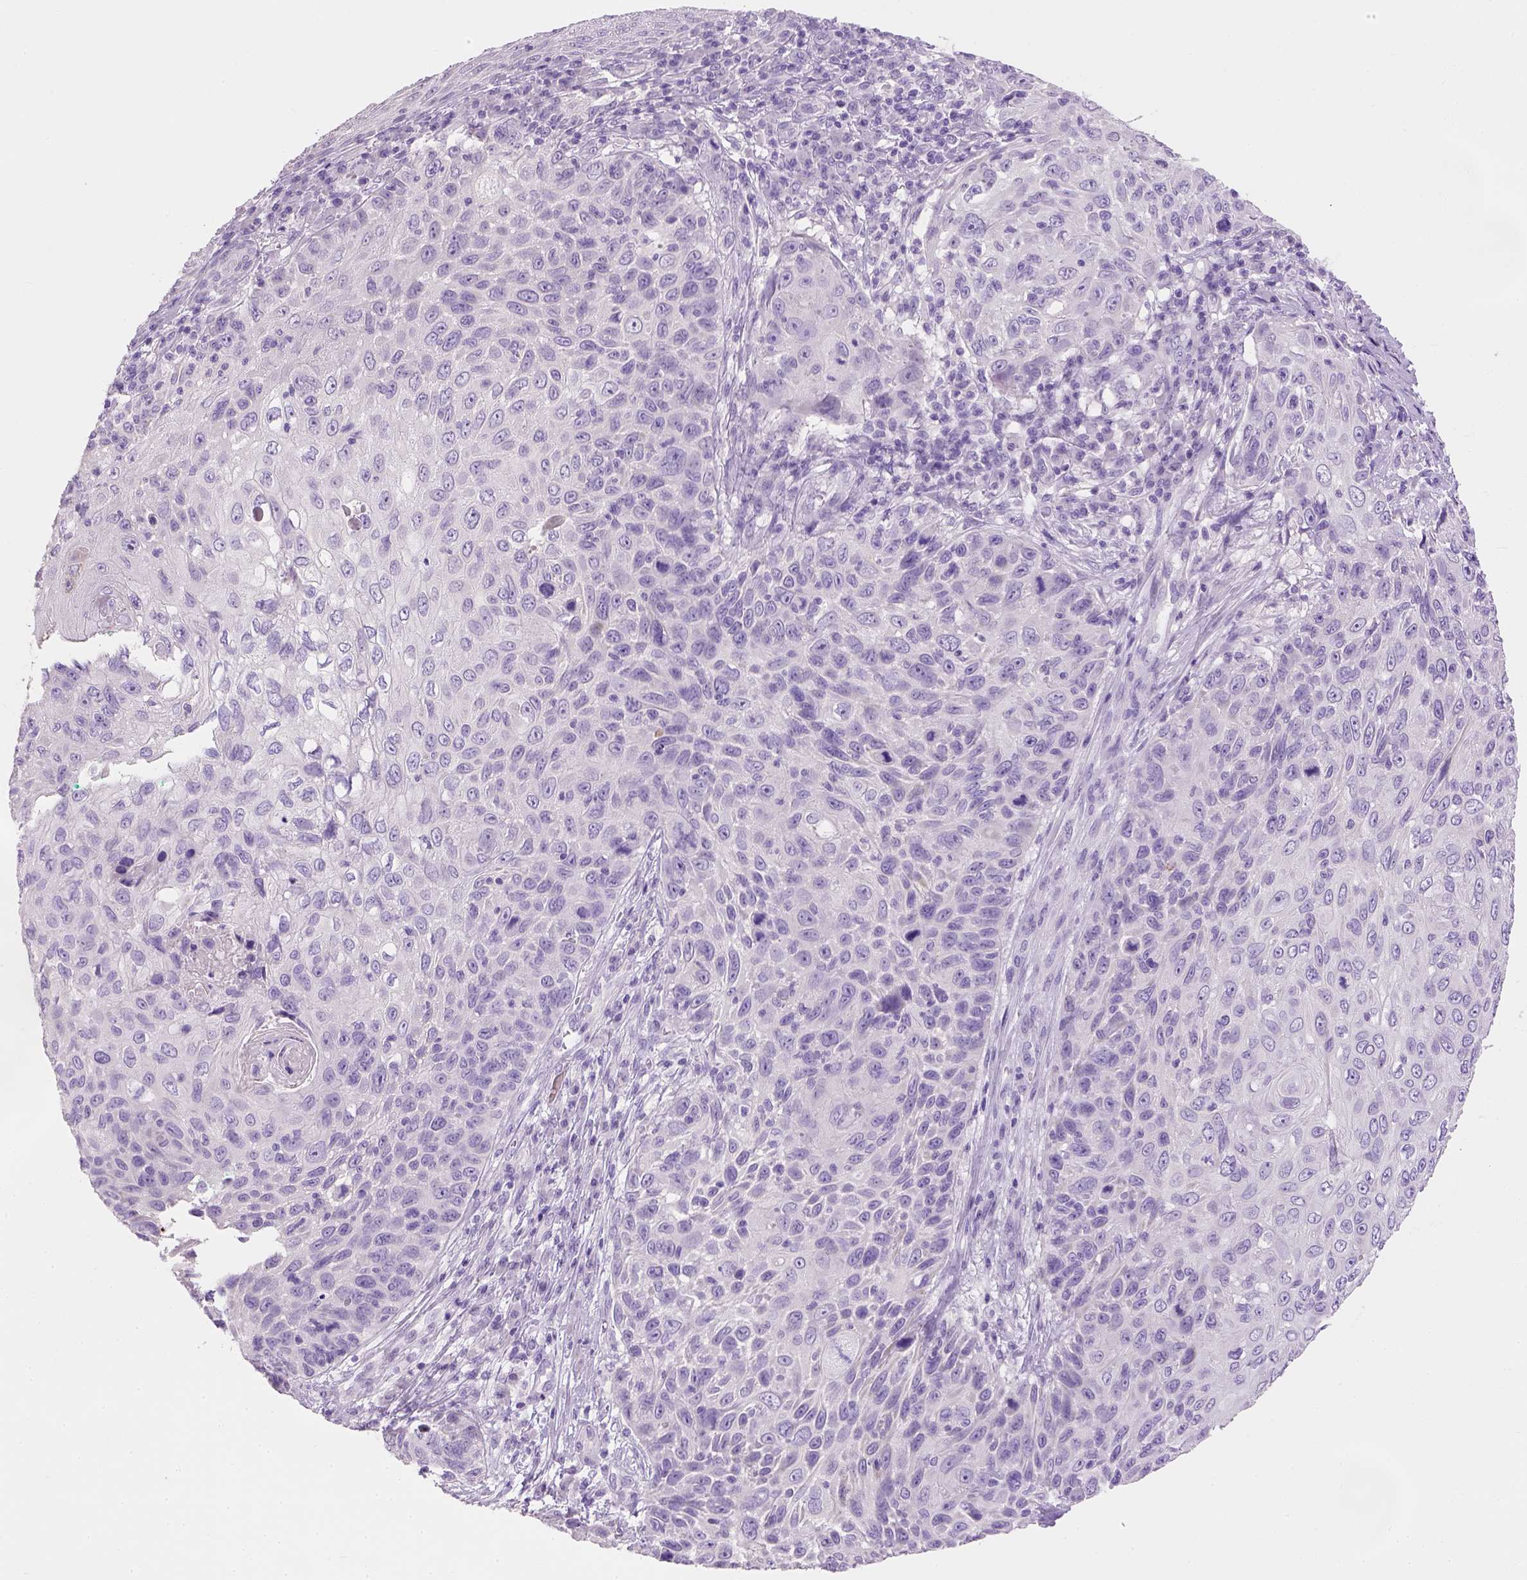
{"staining": {"intensity": "negative", "quantity": "none", "location": "none"}, "tissue": "skin cancer", "cell_type": "Tumor cells", "image_type": "cancer", "snomed": [{"axis": "morphology", "description": "Squamous cell carcinoma, NOS"}, {"axis": "topography", "description": "Skin"}], "caption": "Human skin cancer (squamous cell carcinoma) stained for a protein using immunohistochemistry shows no expression in tumor cells.", "gene": "CYP24A1", "patient": {"sex": "male", "age": 92}}